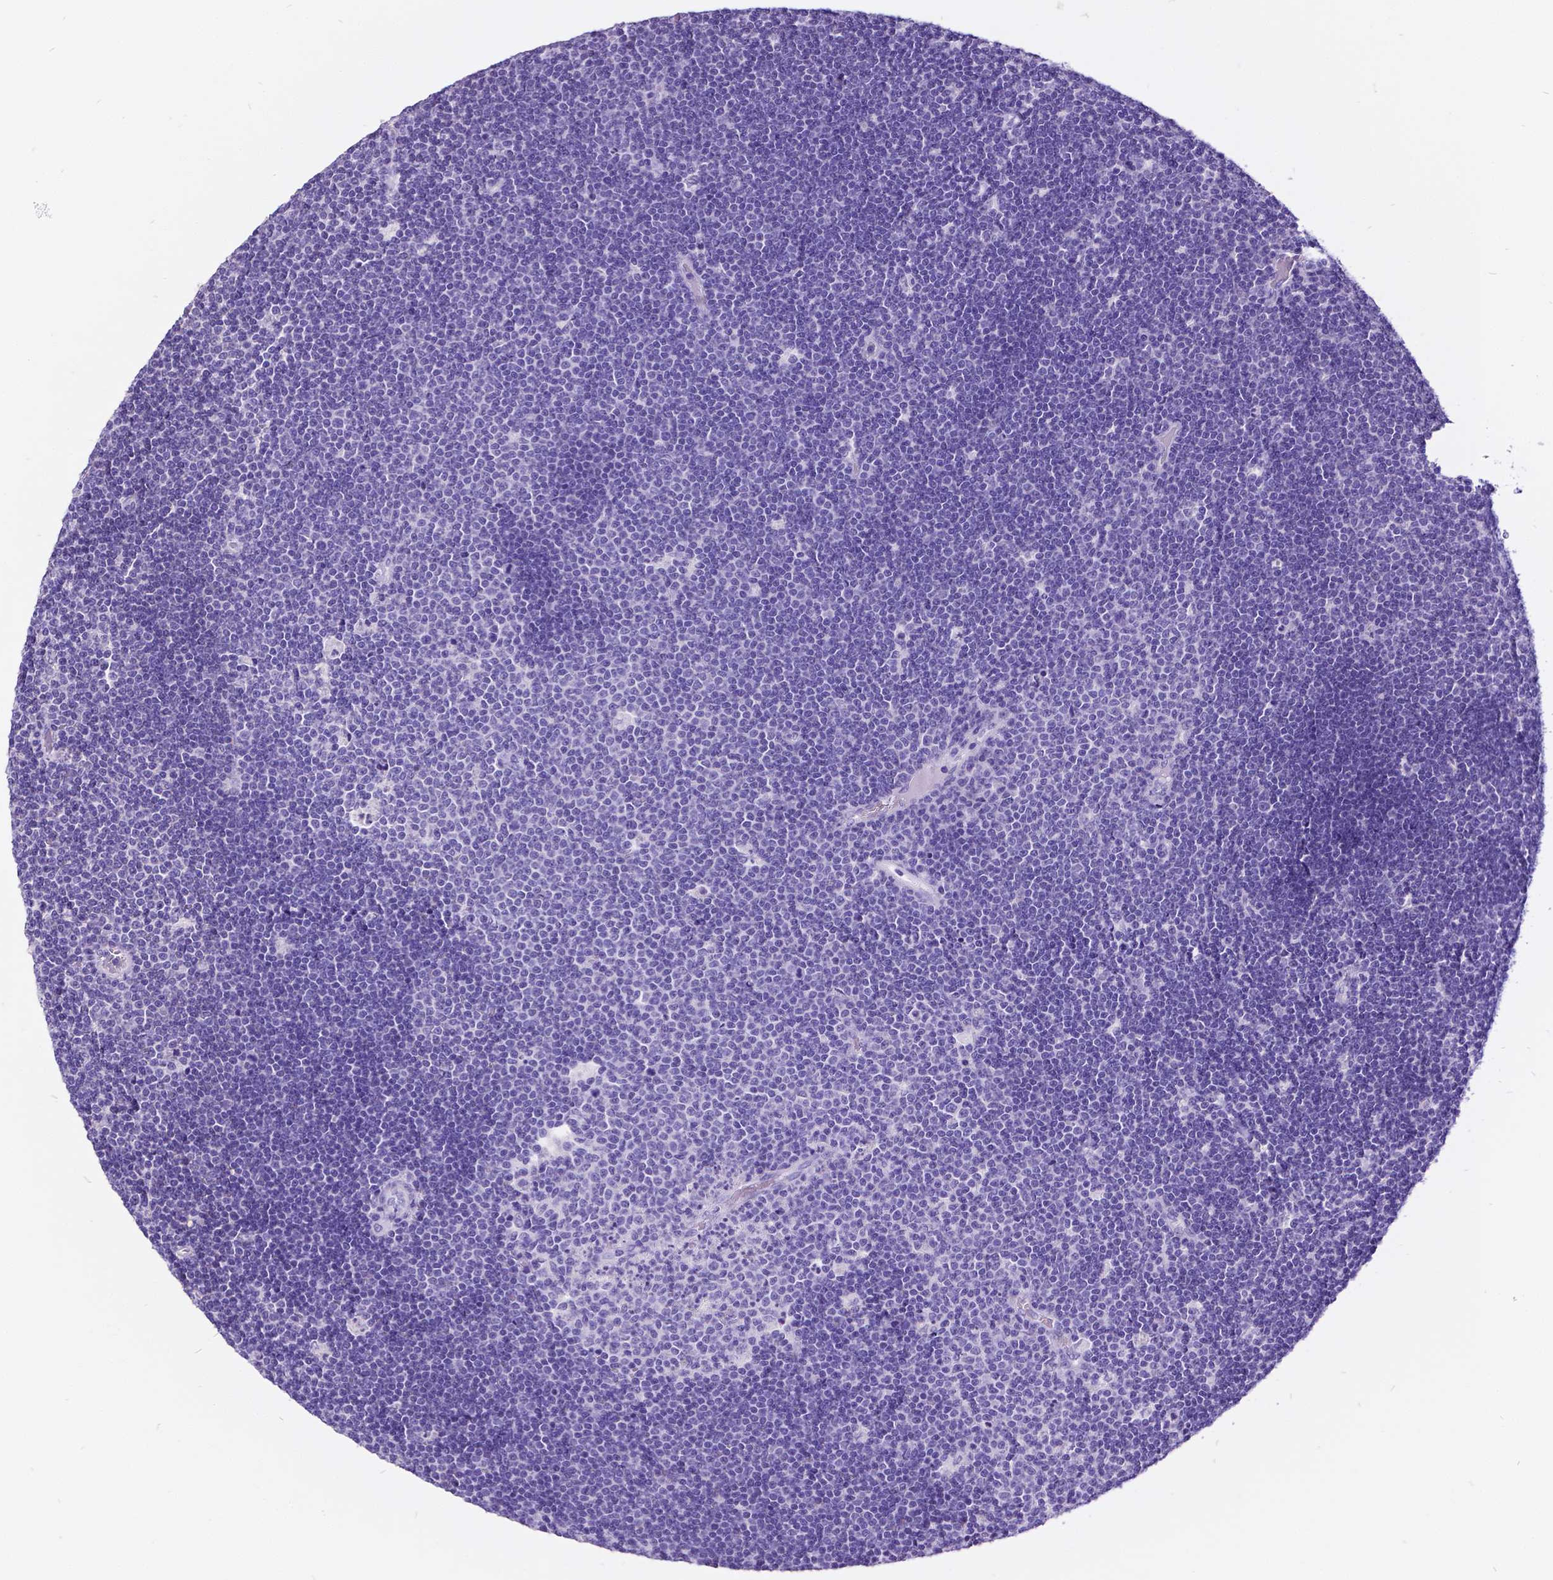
{"staining": {"intensity": "negative", "quantity": "none", "location": "none"}, "tissue": "lymphoma", "cell_type": "Tumor cells", "image_type": "cancer", "snomed": [{"axis": "morphology", "description": "Malignant lymphoma, non-Hodgkin's type, Low grade"}, {"axis": "topography", "description": "Brain"}], "caption": "The immunohistochemistry (IHC) micrograph has no significant positivity in tumor cells of lymphoma tissue.", "gene": "SATB2", "patient": {"sex": "female", "age": 66}}